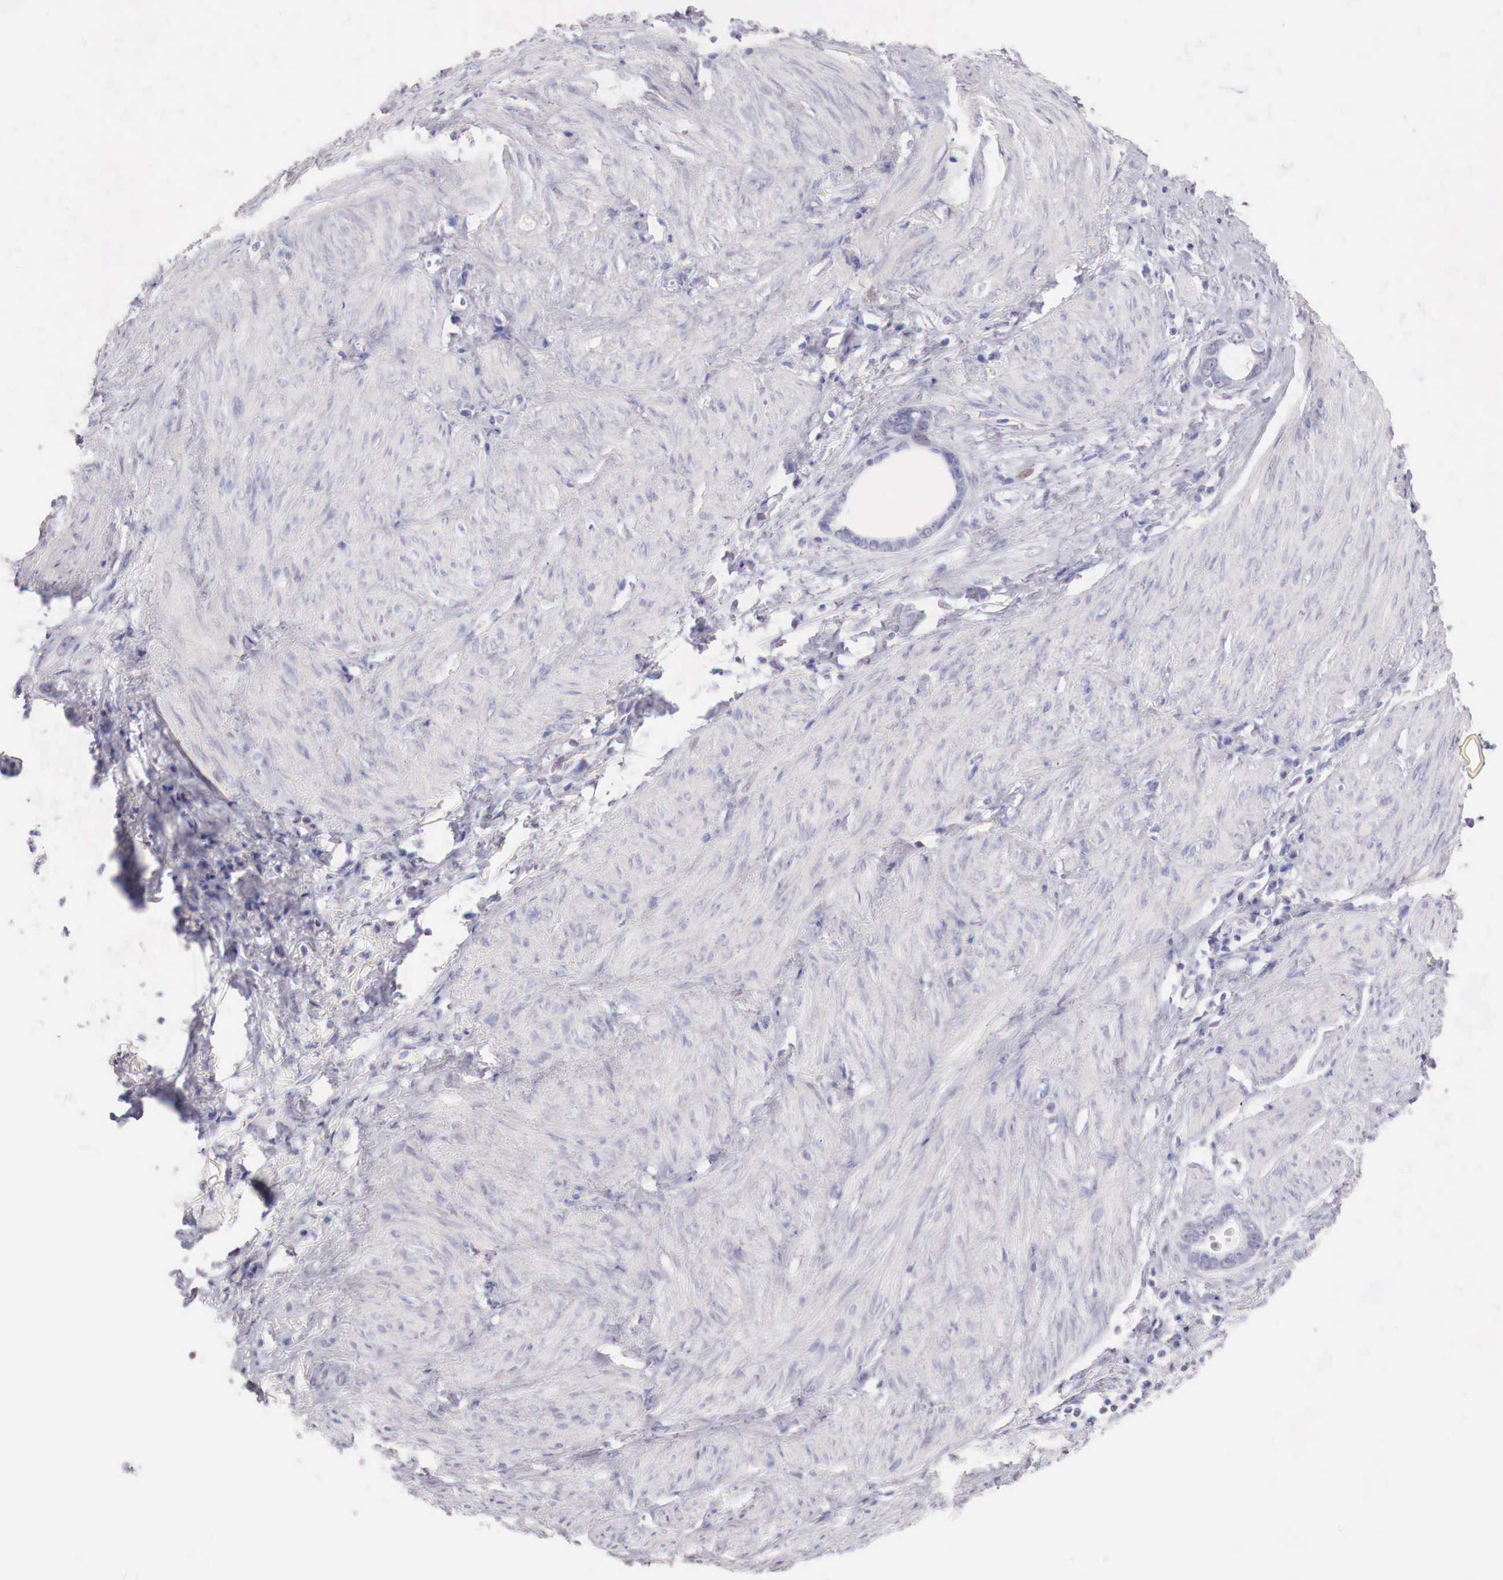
{"staining": {"intensity": "negative", "quantity": "none", "location": "none"}, "tissue": "stomach cancer", "cell_type": "Tumor cells", "image_type": "cancer", "snomed": [{"axis": "morphology", "description": "Adenocarcinoma, NOS"}, {"axis": "topography", "description": "Stomach"}], "caption": "A histopathology image of stomach cancer stained for a protein shows no brown staining in tumor cells.", "gene": "ITIH6", "patient": {"sex": "male", "age": 78}}